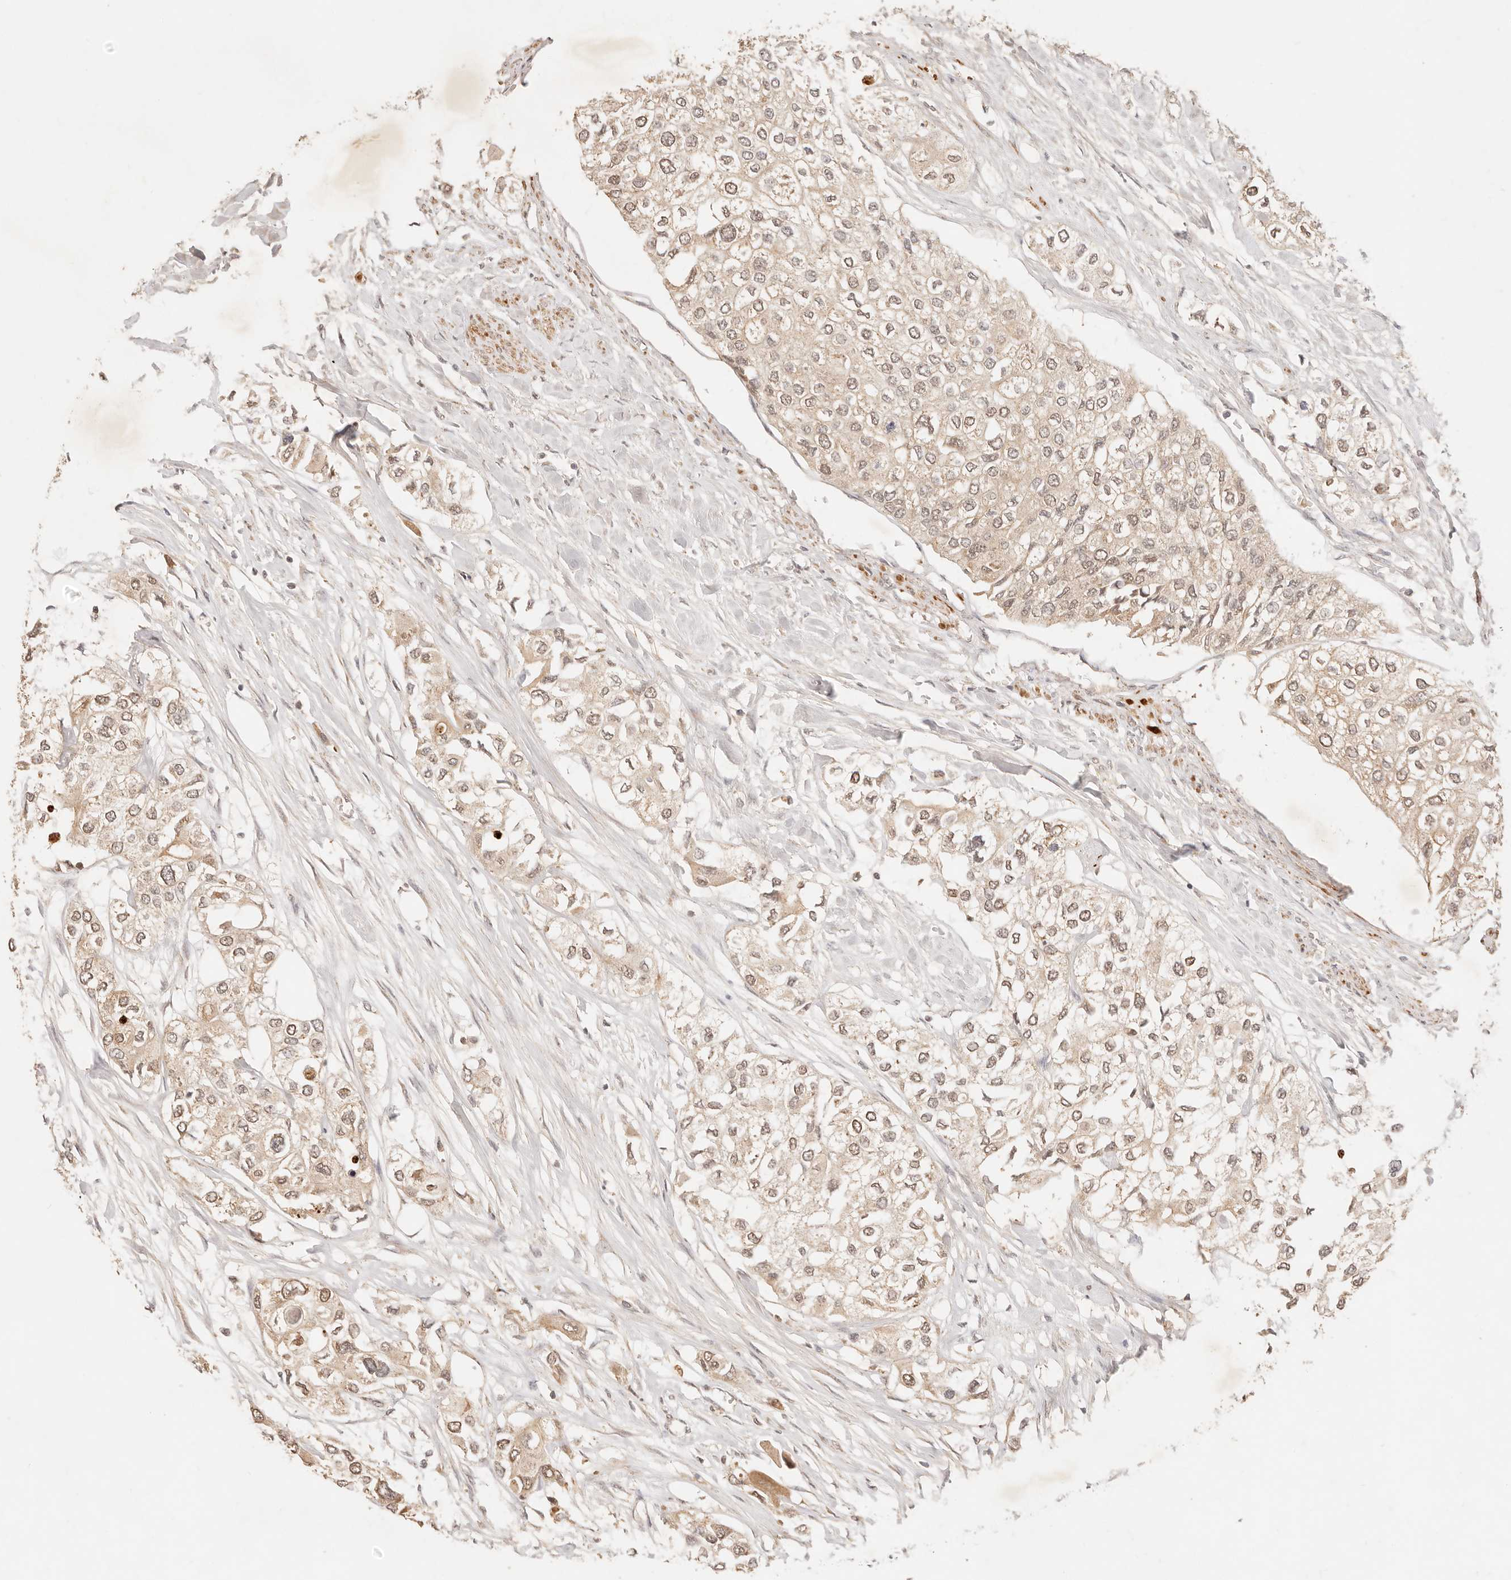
{"staining": {"intensity": "weak", "quantity": ">75%", "location": "cytoplasmic/membranous,nuclear"}, "tissue": "urothelial cancer", "cell_type": "Tumor cells", "image_type": "cancer", "snomed": [{"axis": "morphology", "description": "Urothelial carcinoma, High grade"}, {"axis": "topography", "description": "Urinary bladder"}], "caption": "Immunohistochemistry (IHC) of human urothelial cancer displays low levels of weak cytoplasmic/membranous and nuclear positivity in approximately >75% of tumor cells. The protein of interest is stained brown, and the nuclei are stained in blue (DAB (3,3'-diaminobenzidine) IHC with brightfield microscopy, high magnification).", "gene": "TRIM11", "patient": {"sex": "male", "age": 64}}